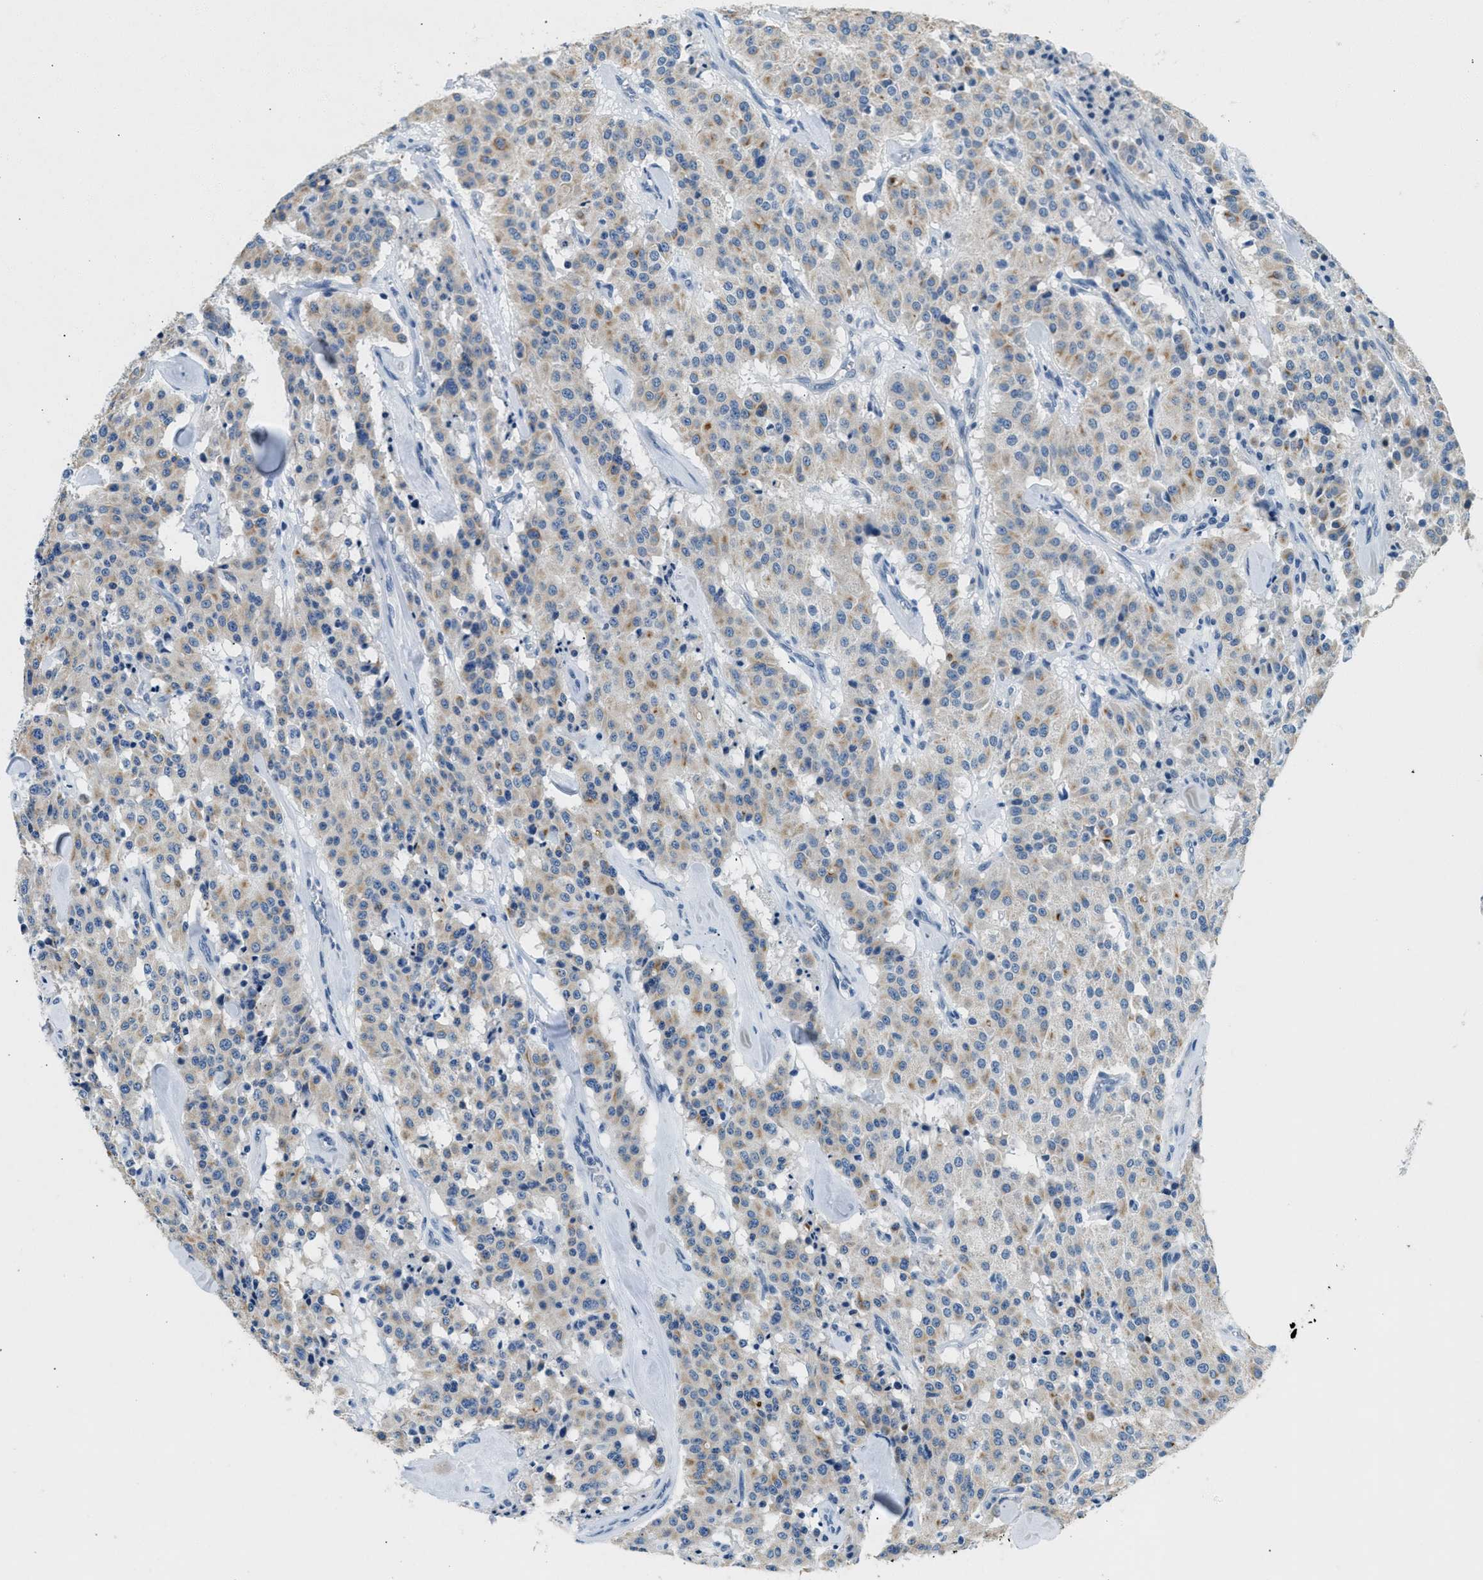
{"staining": {"intensity": "weak", "quantity": "25%-75%", "location": "cytoplasmic/membranous"}, "tissue": "carcinoid", "cell_type": "Tumor cells", "image_type": "cancer", "snomed": [{"axis": "morphology", "description": "Carcinoid, malignant, NOS"}, {"axis": "topography", "description": "Lung"}], "caption": "Malignant carcinoid stained for a protein (brown) exhibits weak cytoplasmic/membranous positive positivity in approximately 25%-75% of tumor cells.", "gene": "CFAP20", "patient": {"sex": "male", "age": 30}}